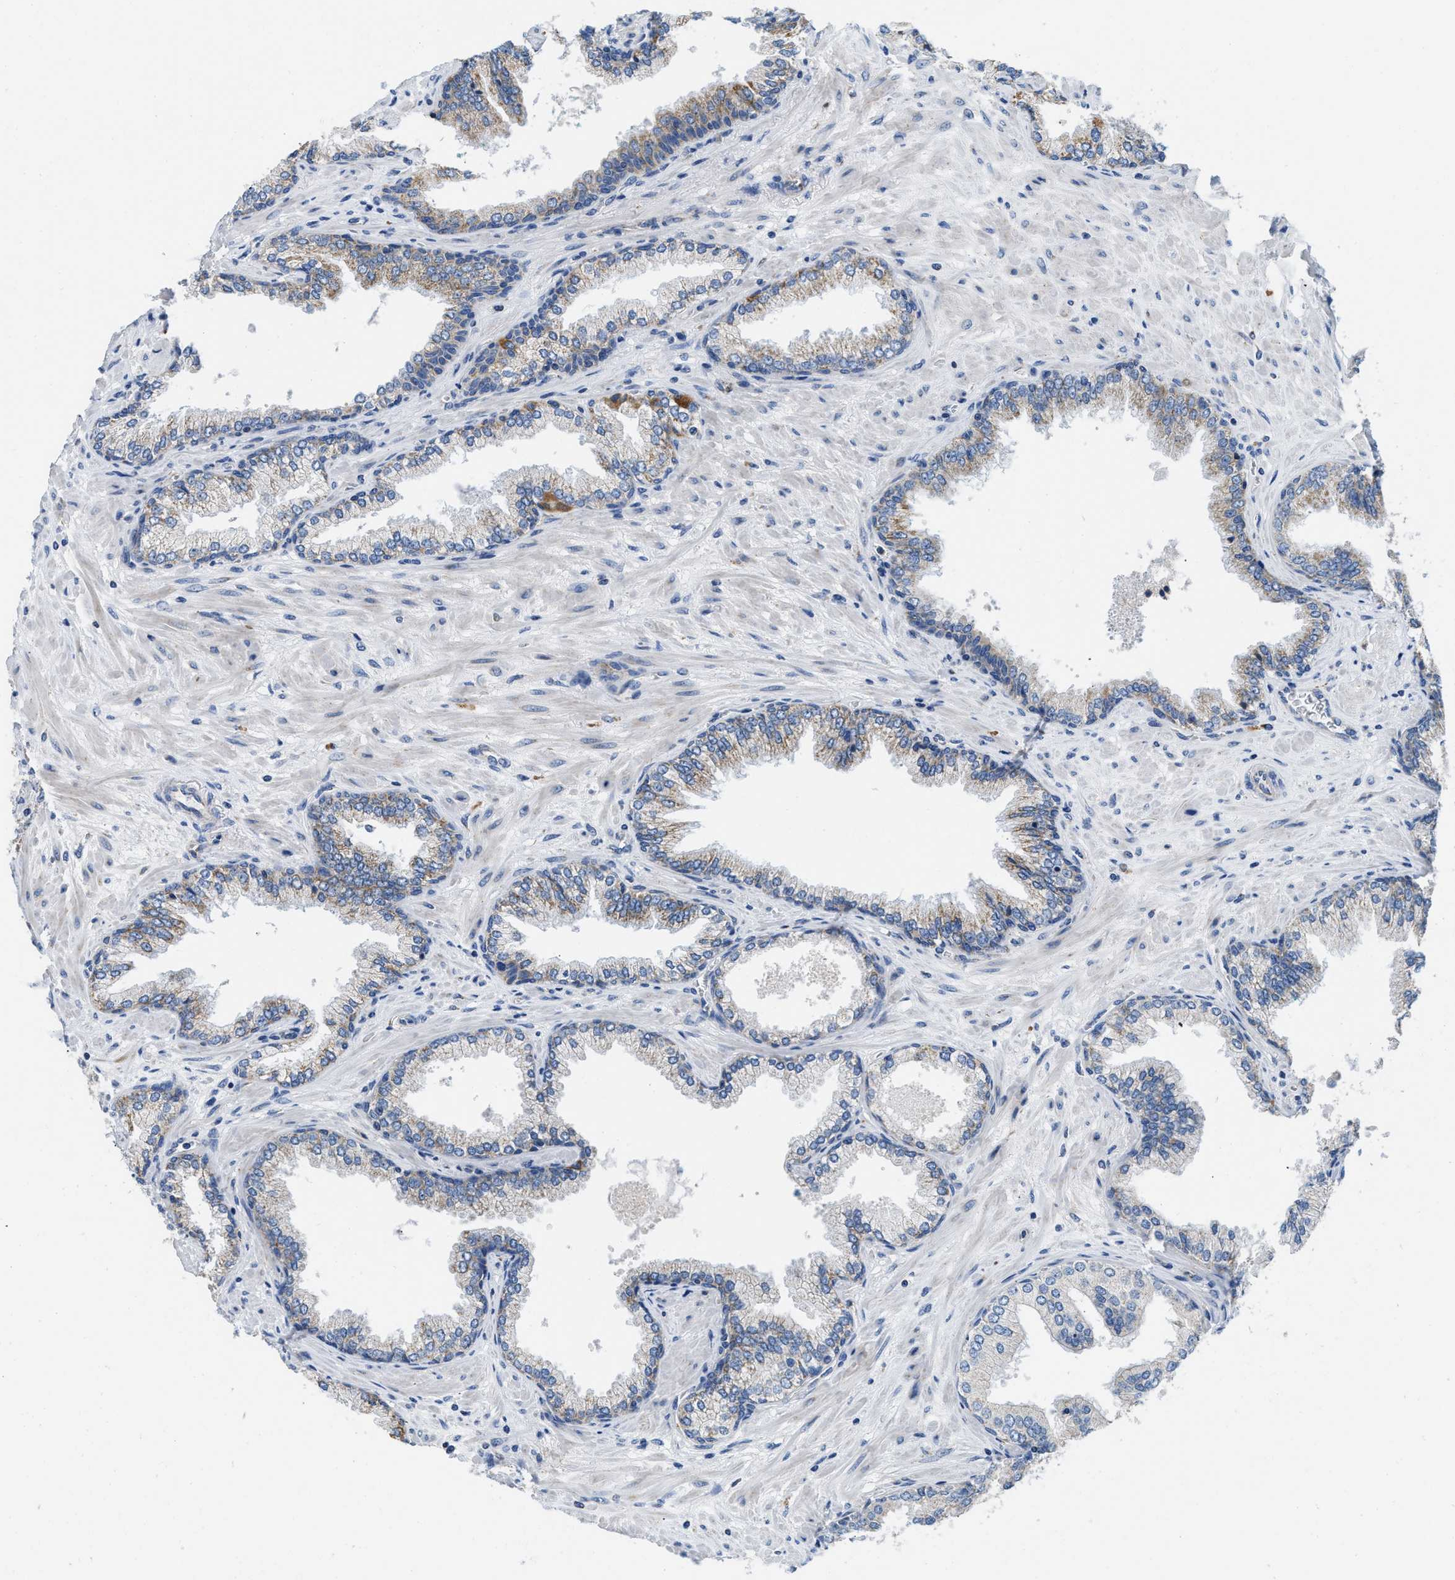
{"staining": {"intensity": "weak", "quantity": "<25%", "location": "cytoplasmic/membranous"}, "tissue": "prostate cancer", "cell_type": "Tumor cells", "image_type": "cancer", "snomed": [{"axis": "morphology", "description": "Adenocarcinoma, High grade"}, {"axis": "topography", "description": "Prostate"}], "caption": "IHC histopathology image of neoplastic tissue: human prostate cancer stained with DAB (3,3'-diaminobenzidine) shows no significant protein staining in tumor cells.", "gene": "SLC25A13", "patient": {"sex": "male", "age": 71}}